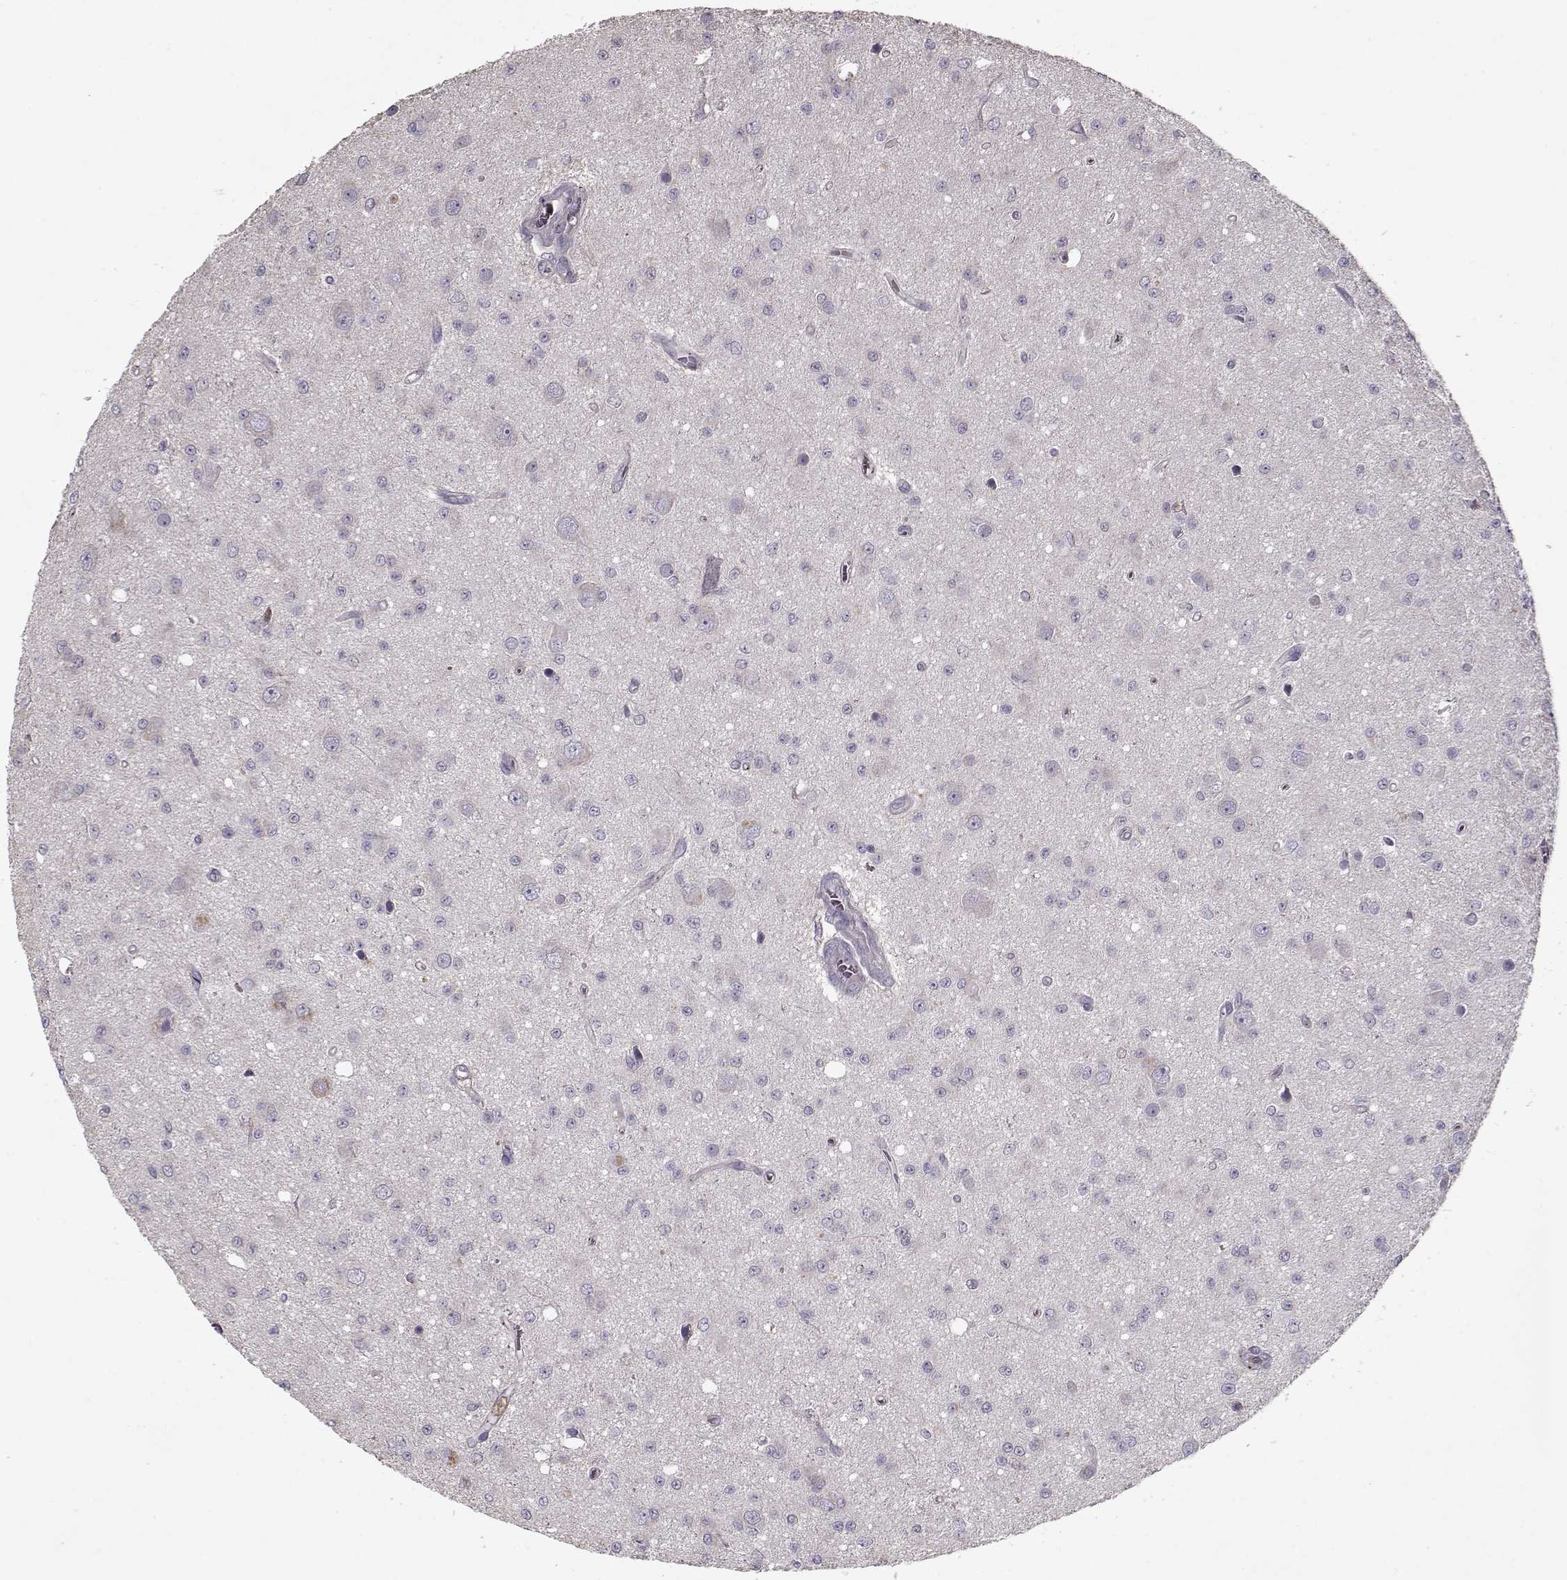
{"staining": {"intensity": "negative", "quantity": "none", "location": "none"}, "tissue": "glioma", "cell_type": "Tumor cells", "image_type": "cancer", "snomed": [{"axis": "morphology", "description": "Glioma, malignant, Low grade"}, {"axis": "topography", "description": "Brain"}], "caption": "Immunohistochemistry (IHC) histopathology image of neoplastic tissue: glioma stained with DAB shows no significant protein staining in tumor cells.", "gene": "UNC13D", "patient": {"sex": "female", "age": 45}}